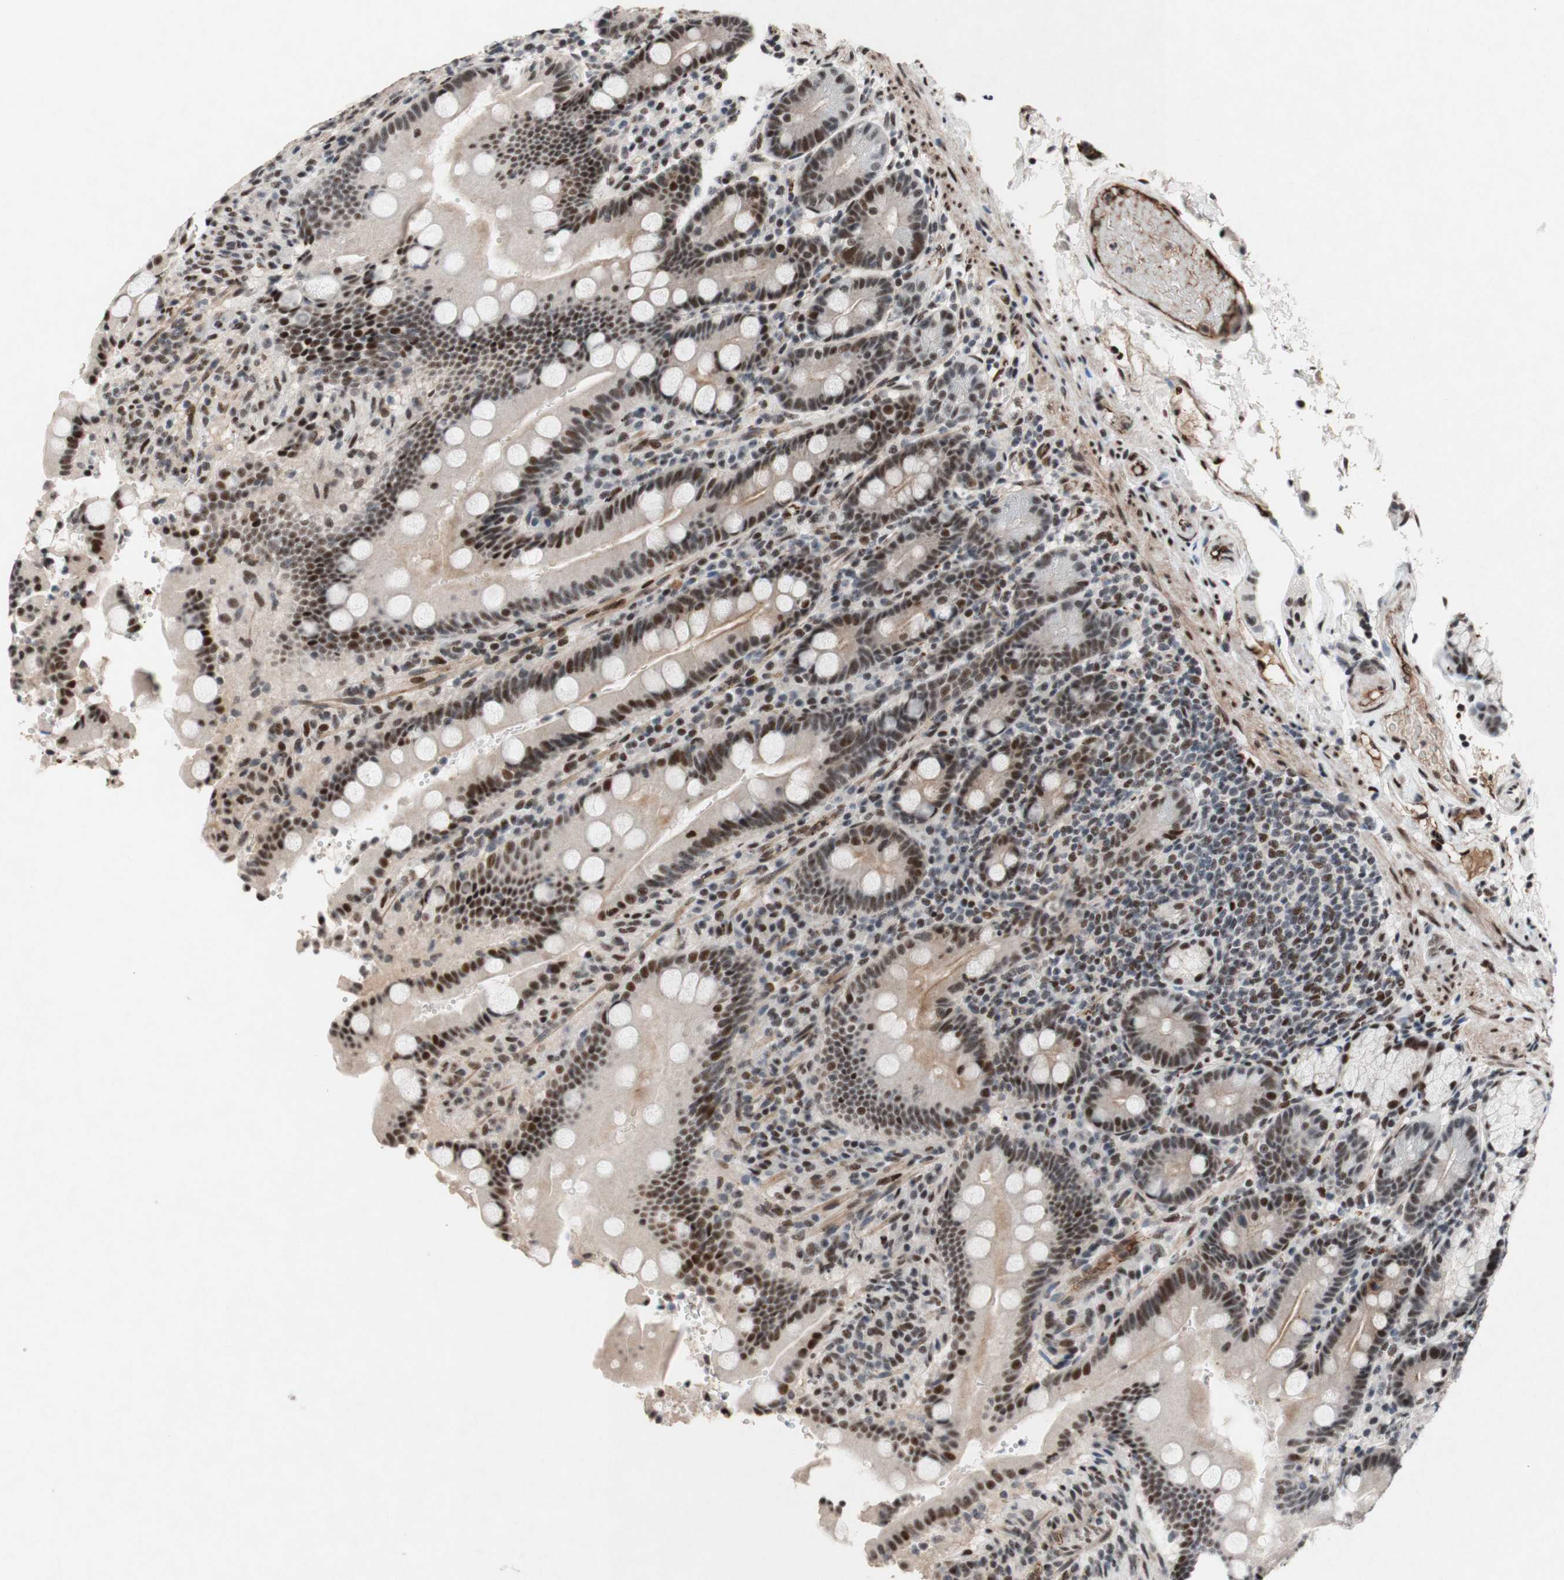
{"staining": {"intensity": "strong", "quantity": ">75%", "location": "nuclear"}, "tissue": "duodenum", "cell_type": "Glandular cells", "image_type": "normal", "snomed": [{"axis": "morphology", "description": "Normal tissue, NOS"}, {"axis": "topography", "description": "Small intestine, NOS"}], "caption": "This image exhibits immunohistochemistry (IHC) staining of benign human duodenum, with high strong nuclear expression in approximately >75% of glandular cells.", "gene": "TLE1", "patient": {"sex": "female", "age": 71}}